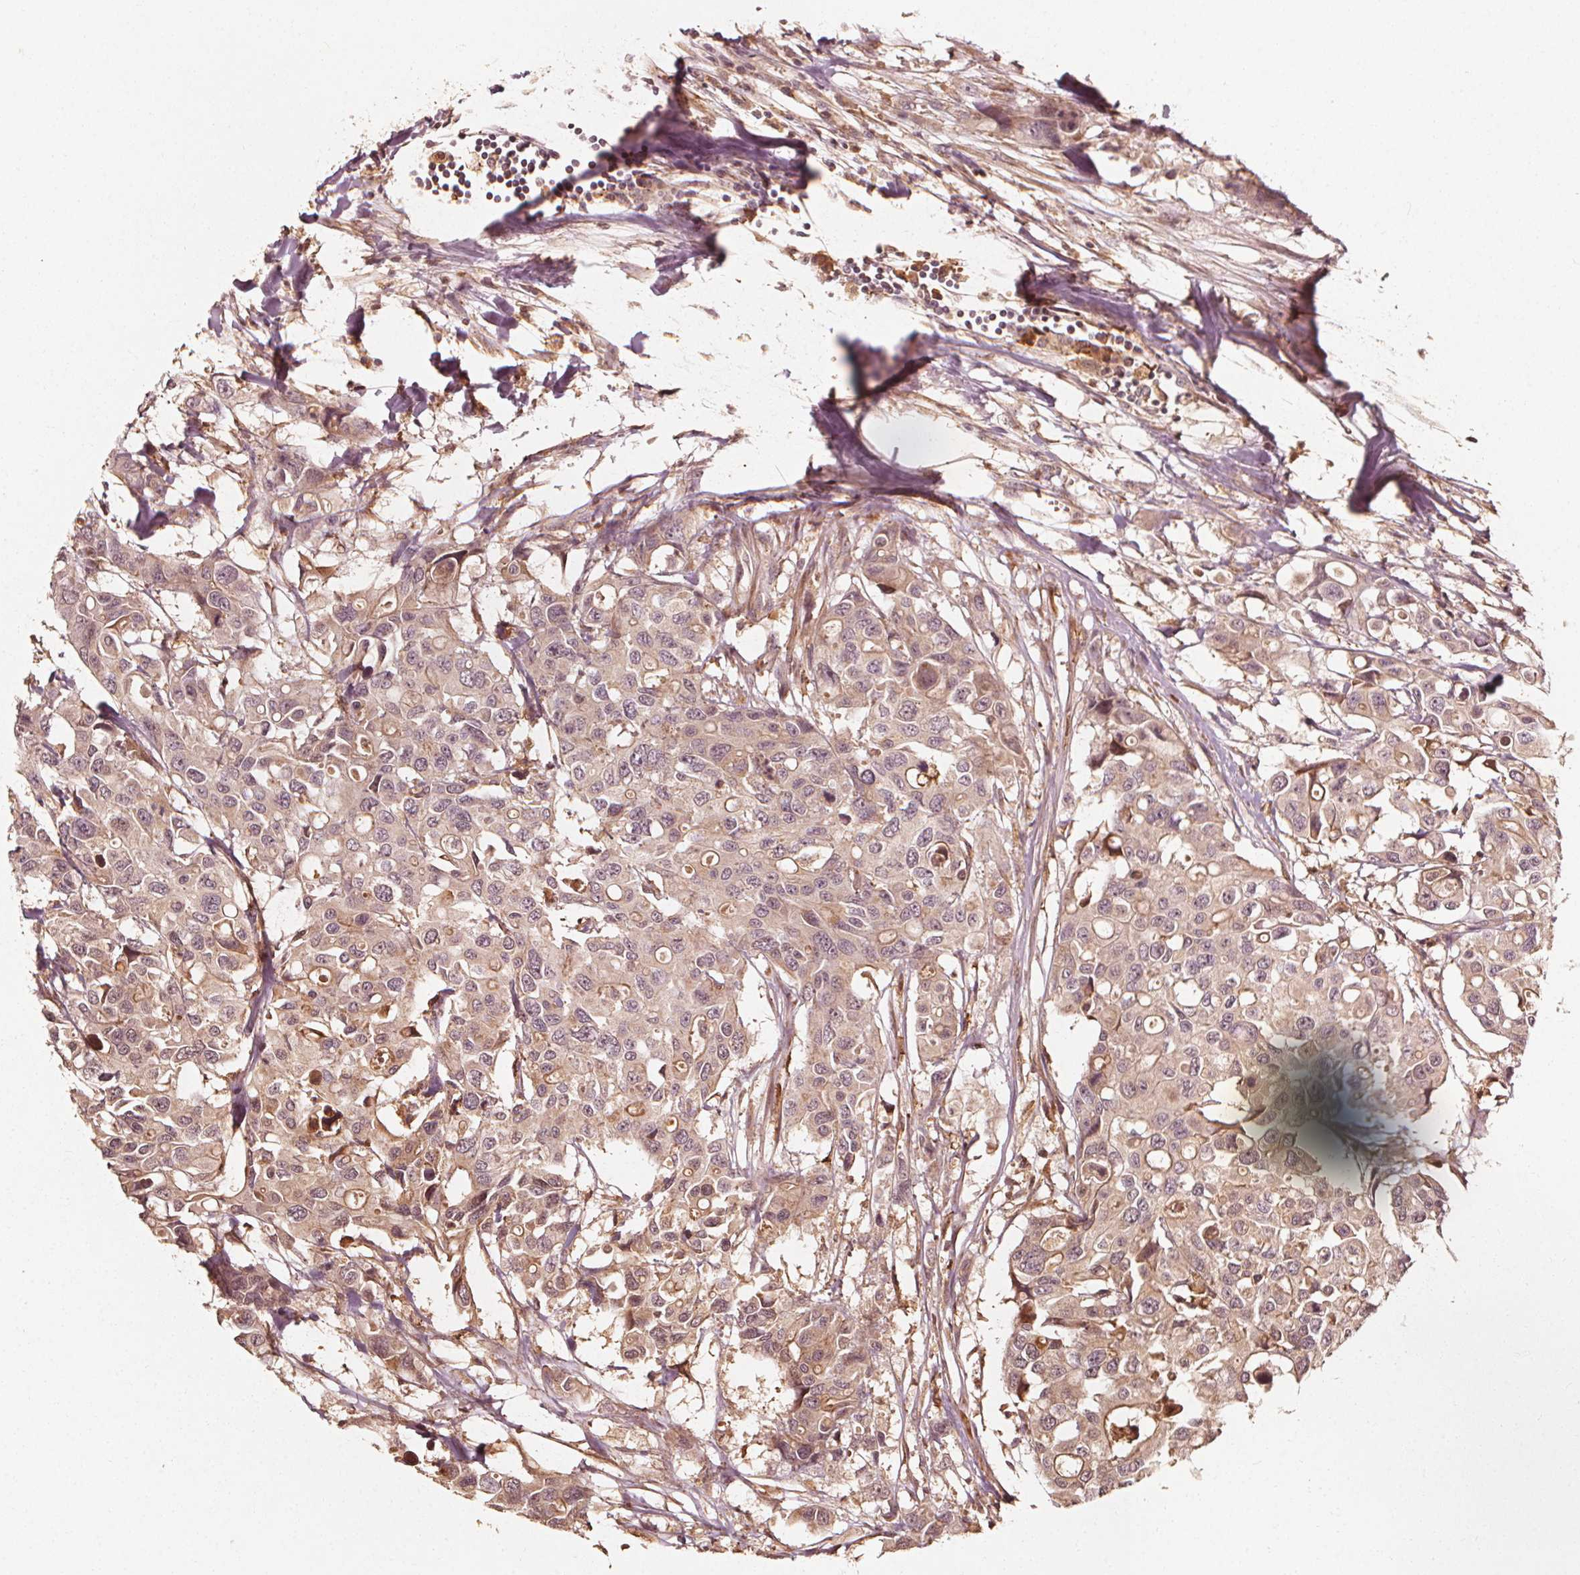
{"staining": {"intensity": "weak", "quantity": ">75%", "location": "cytoplasmic/membranous,nuclear"}, "tissue": "colorectal cancer", "cell_type": "Tumor cells", "image_type": "cancer", "snomed": [{"axis": "morphology", "description": "Adenocarcinoma, NOS"}, {"axis": "topography", "description": "Colon"}], "caption": "Tumor cells display weak cytoplasmic/membranous and nuclear expression in about >75% of cells in colorectal adenocarcinoma.", "gene": "NPC1", "patient": {"sex": "male", "age": 77}}